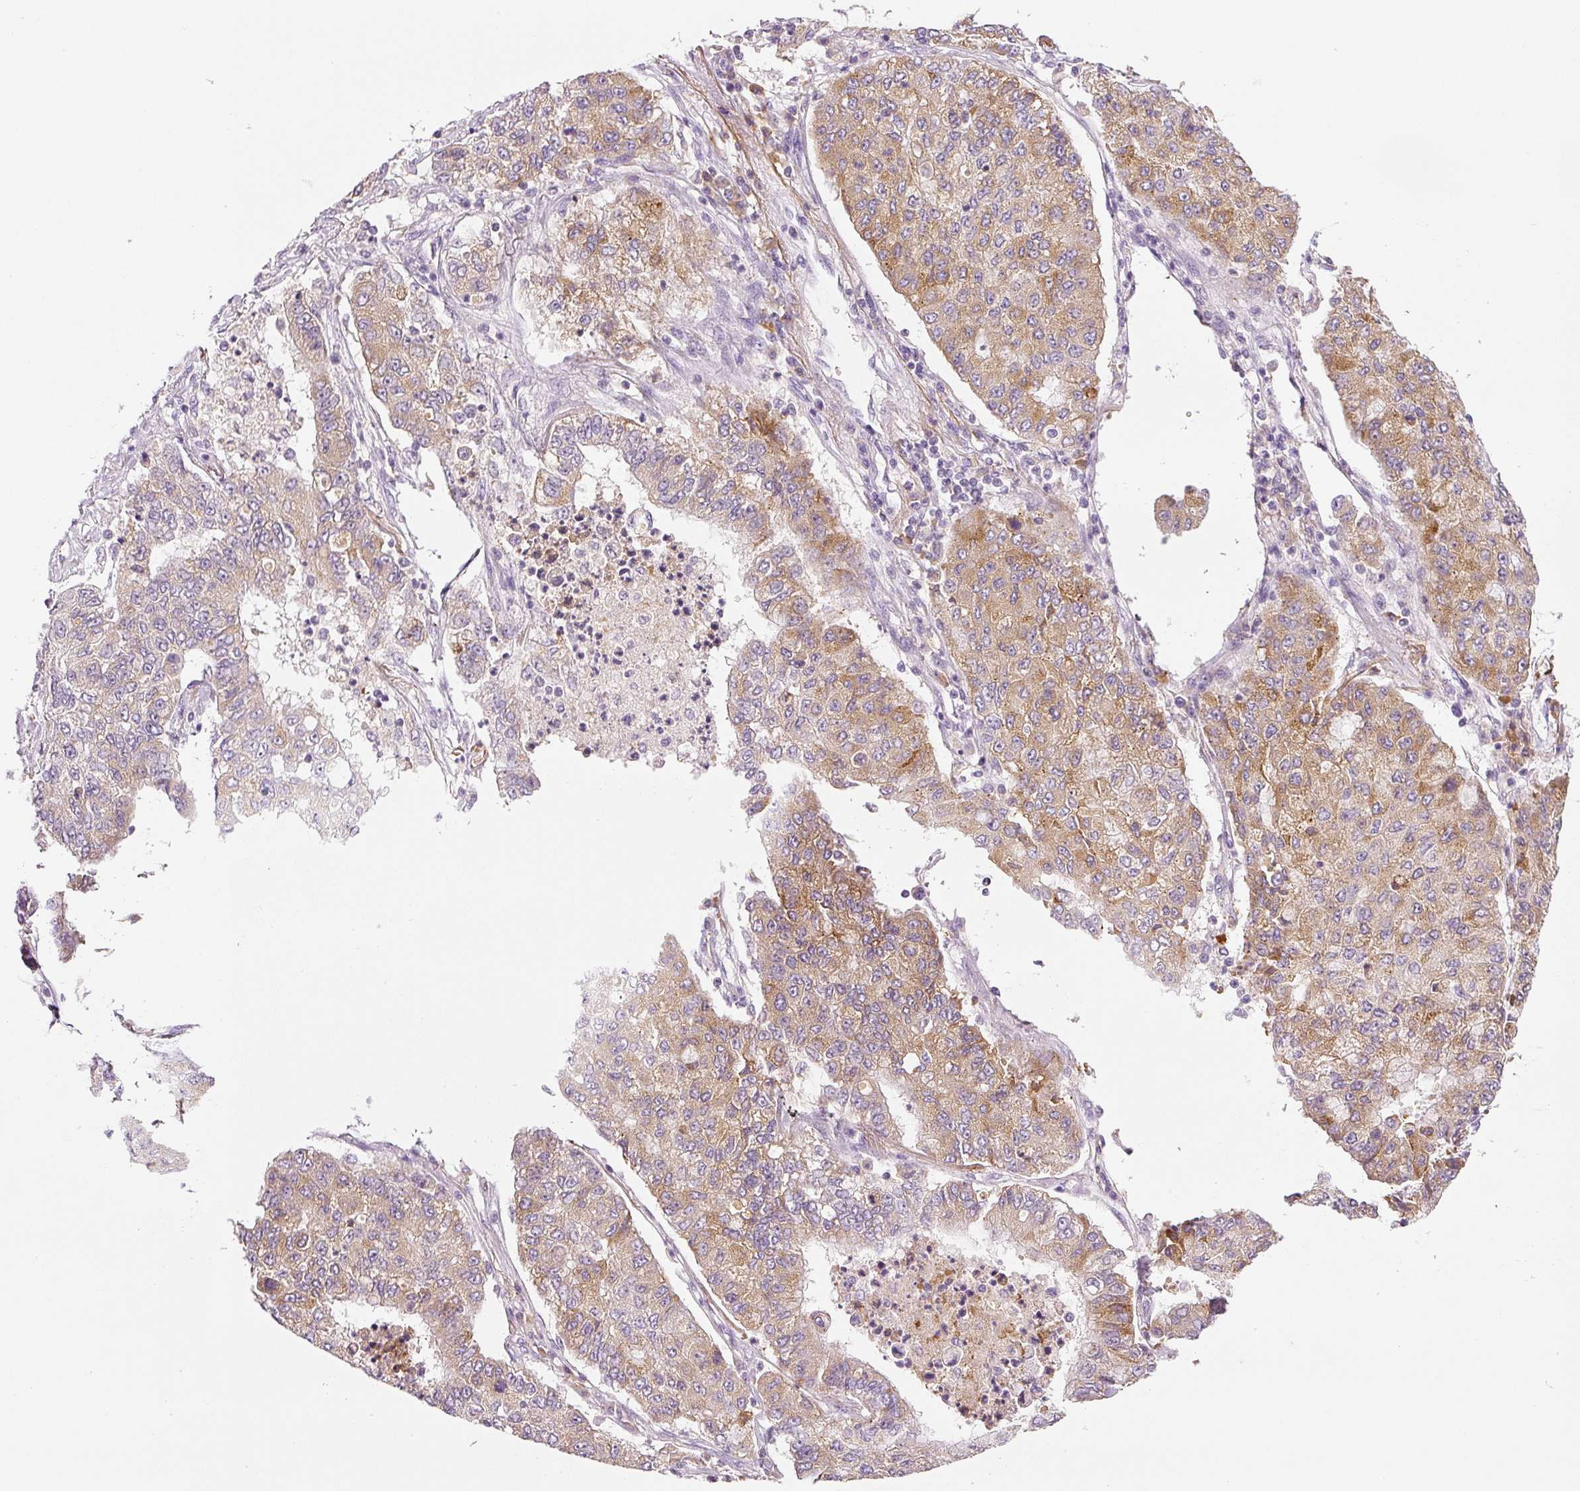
{"staining": {"intensity": "moderate", "quantity": ">75%", "location": "cytoplasmic/membranous"}, "tissue": "lung cancer", "cell_type": "Tumor cells", "image_type": "cancer", "snomed": [{"axis": "morphology", "description": "Squamous cell carcinoma, NOS"}, {"axis": "topography", "description": "Lung"}], "caption": "Moderate cytoplasmic/membranous staining for a protein is identified in about >75% of tumor cells of lung squamous cell carcinoma using immunohistochemistry (IHC).", "gene": "RNF167", "patient": {"sex": "male", "age": 74}}